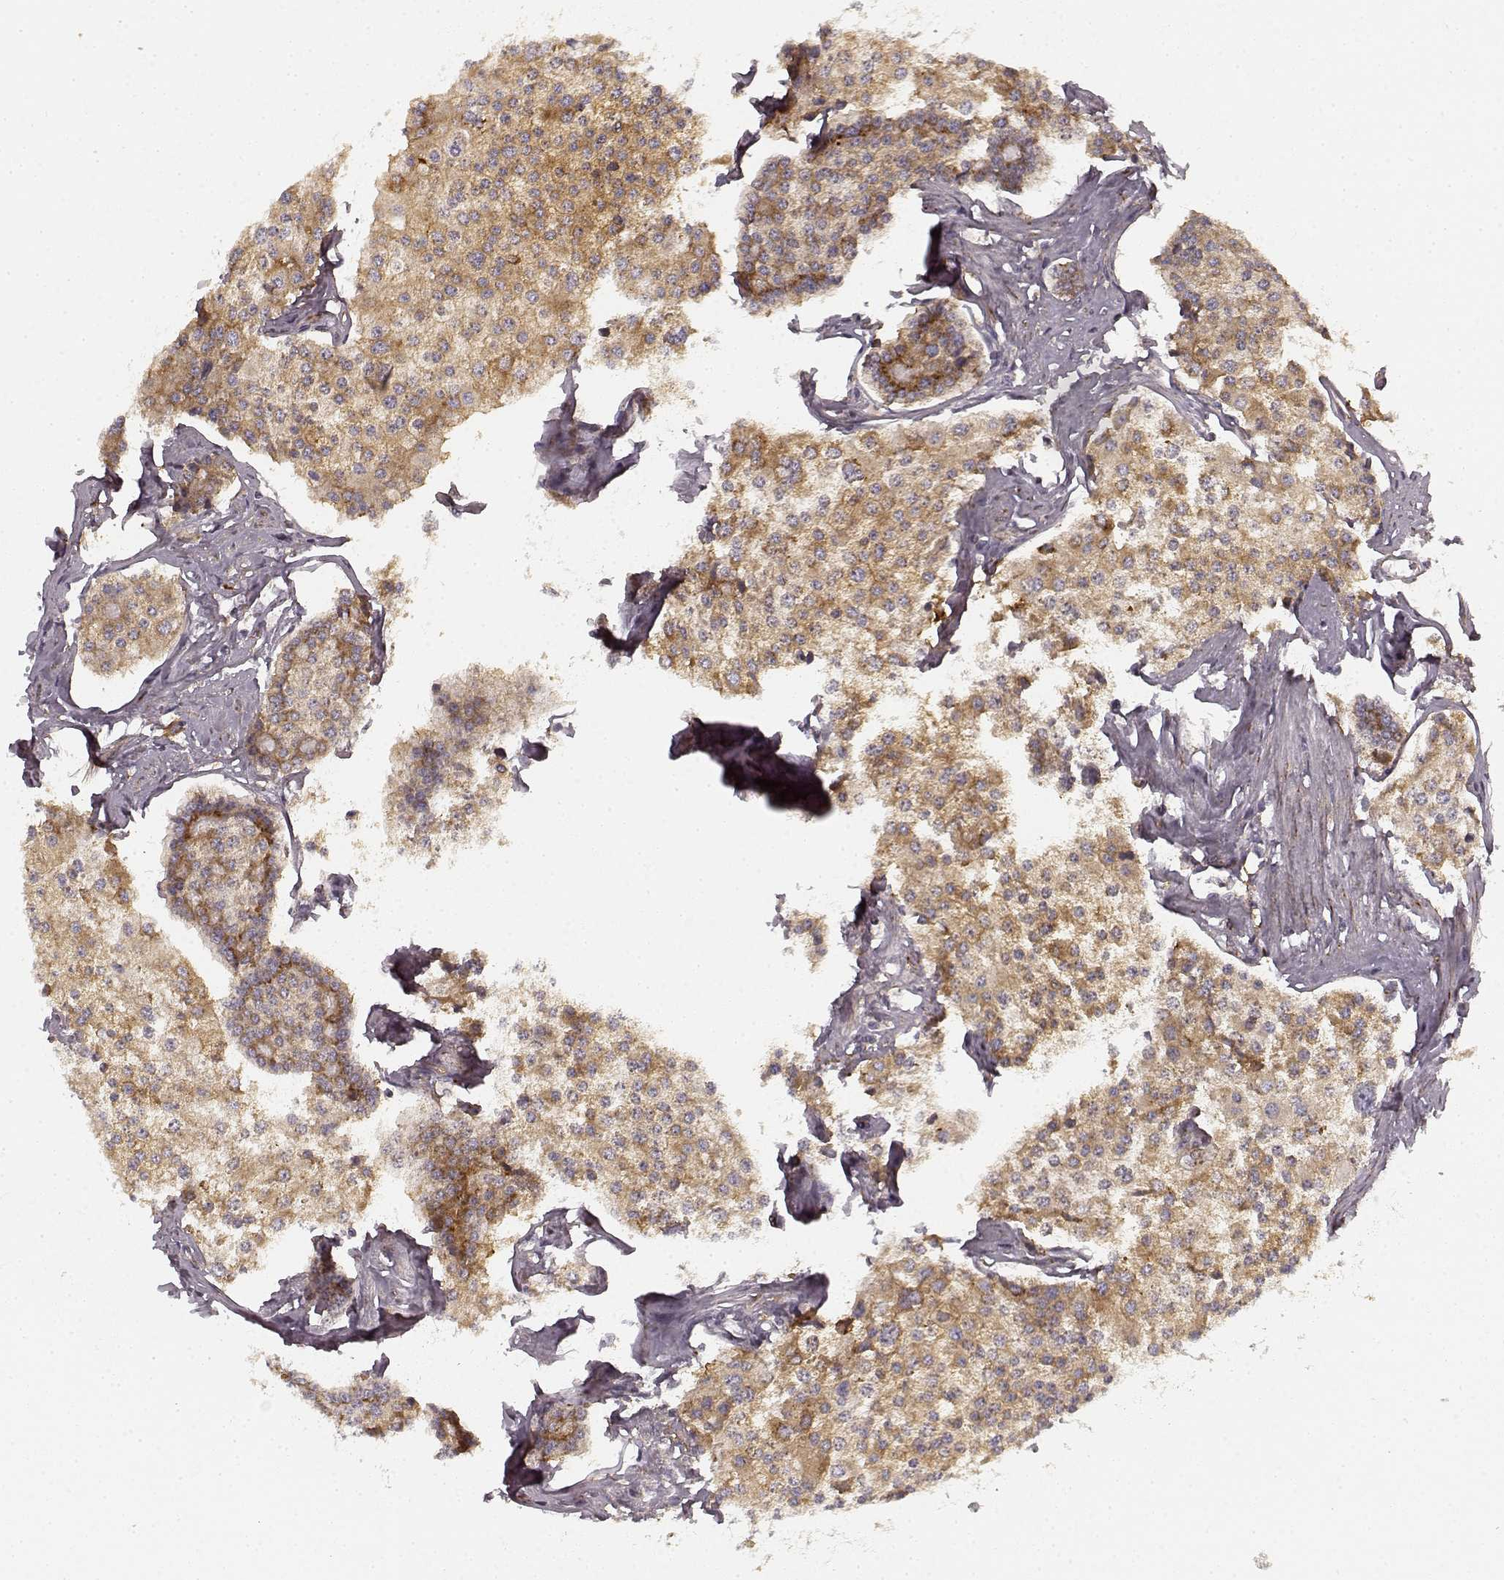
{"staining": {"intensity": "weak", "quantity": ">75%", "location": "cytoplasmic/membranous"}, "tissue": "carcinoid", "cell_type": "Tumor cells", "image_type": "cancer", "snomed": [{"axis": "morphology", "description": "Carcinoid, malignant, NOS"}, {"axis": "topography", "description": "Small intestine"}], "caption": "Brown immunohistochemical staining in human carcinoid (malignant) reveals weak cytoplasmic/membranous positivity in approximately >75% of tumor cells.", "gene": "TMEM14A", "patient": {"sex": "female", "age": 65}}